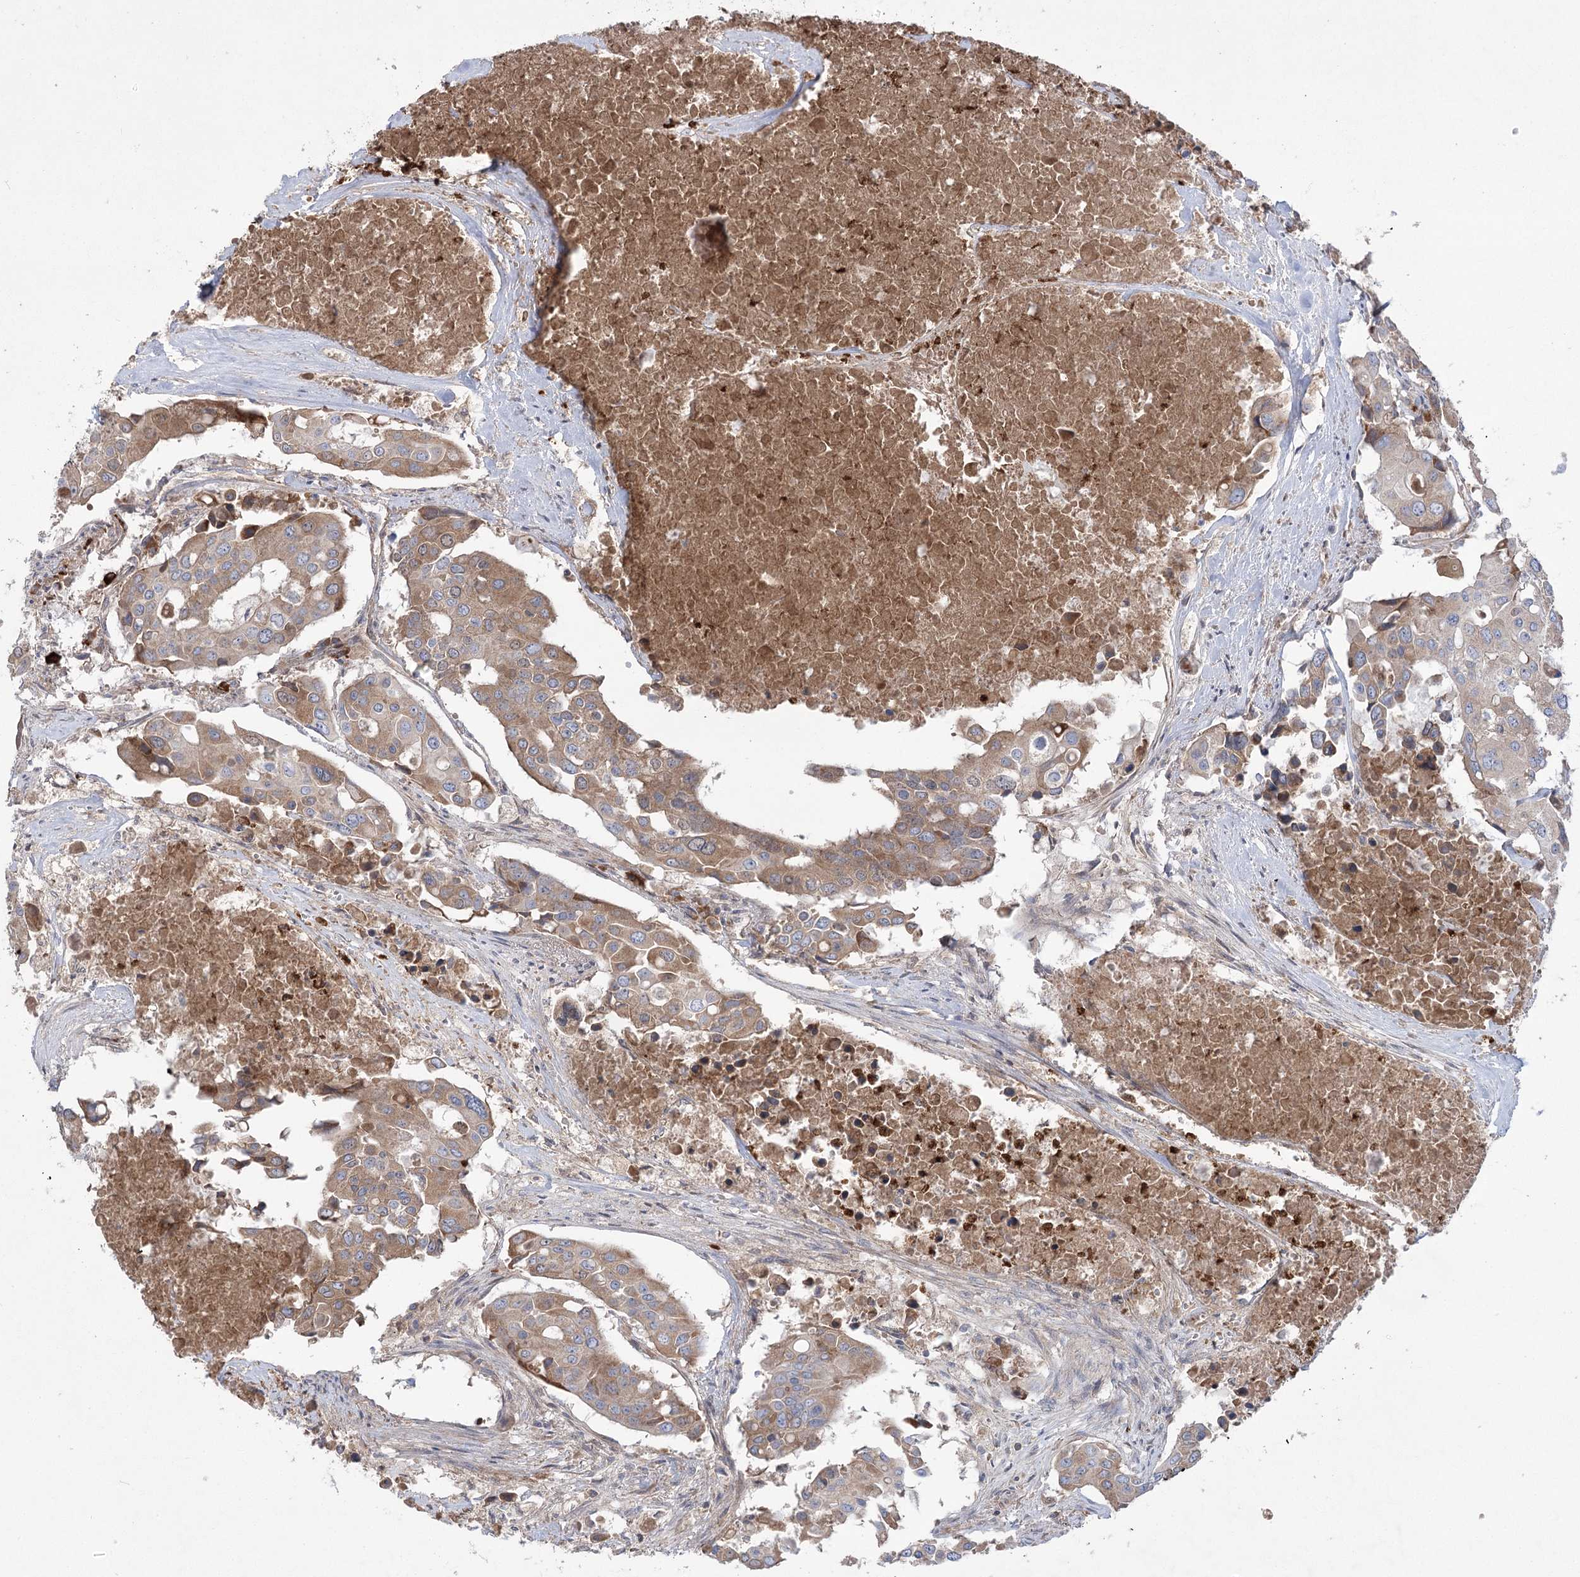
{"staining": {"intensity": "moderate", "quantity": ">75%", "location": "cytoplasmic/membranous"}, "tissue": "colorectal cancer", "cell_type": "Tumor cells", "image_type": "cancer", "snomed": [{"axis": "morphology", "description": "Adenocarcinoma, NOS"}, {"axis": "topography", "description": "Colon"}], "caption": "Human colorectal adenocarcinoma stained with a brown dye exhibits moderate cytoplasmic/membranous positive staining in about >75% of tumor cells.", "gene": "PLEKHA5", "patient": {"sex": "male", "age": 77}}